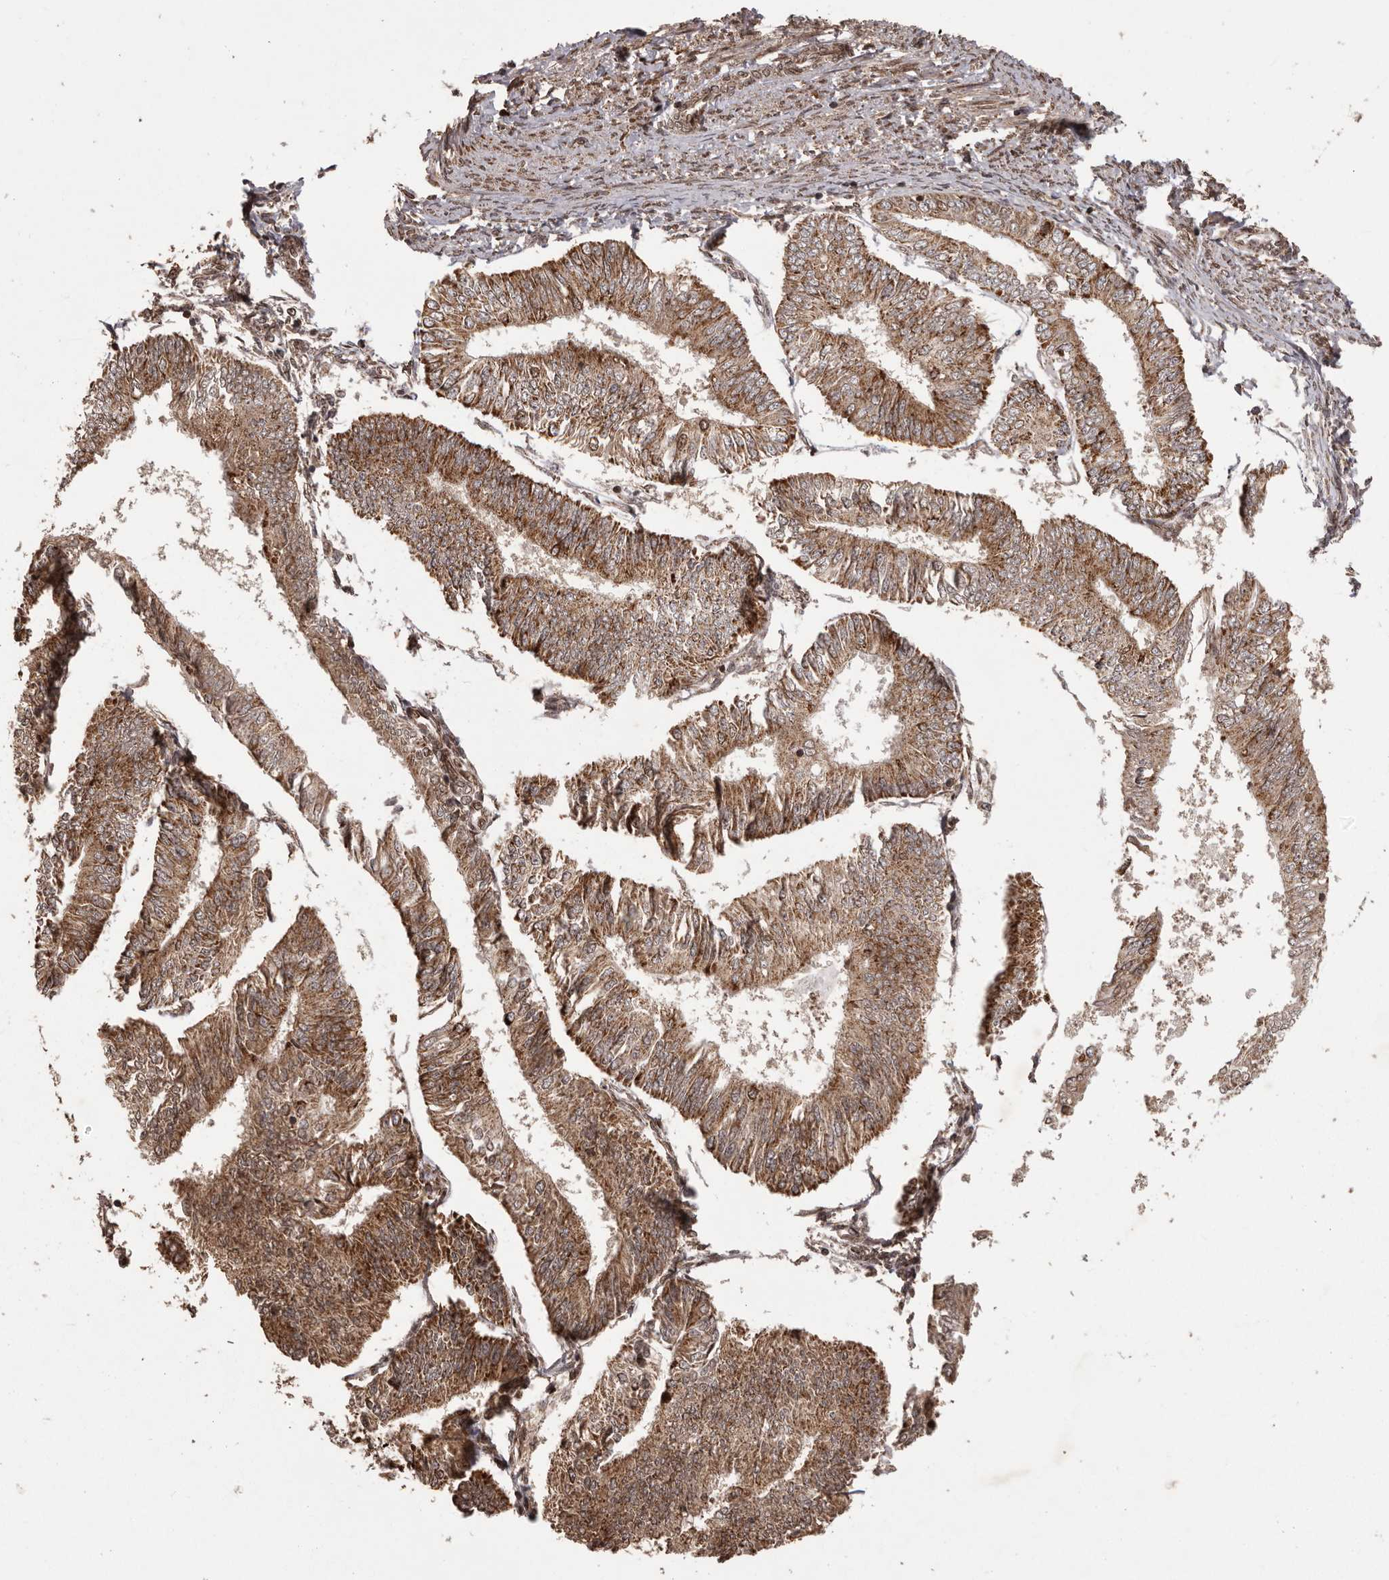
{"staining": {"intensity": "strong", "quantity": ">75%", "location": "cytoplasmic/membranous"}, "tissue": "endometrial cancer", "cell_type": "Tumor cells", "image_type": "cancer", "snomed": [{"axis": "morphology", "description": "Adenocarcinoma, NOS"}, {"axis": "topography", "description": "Endometrium"}], "caption": "Brown immunohistochemical staining in human adenocarcinoma (endometrial) displays strong cytoplasmic/membranous staining in about >75% of tumor cells. (brown staining indicates protein expression, while blue staining denotes nuclei).", "gene": "CHRM2", "patient": {"sex": "female", "age": 58}}